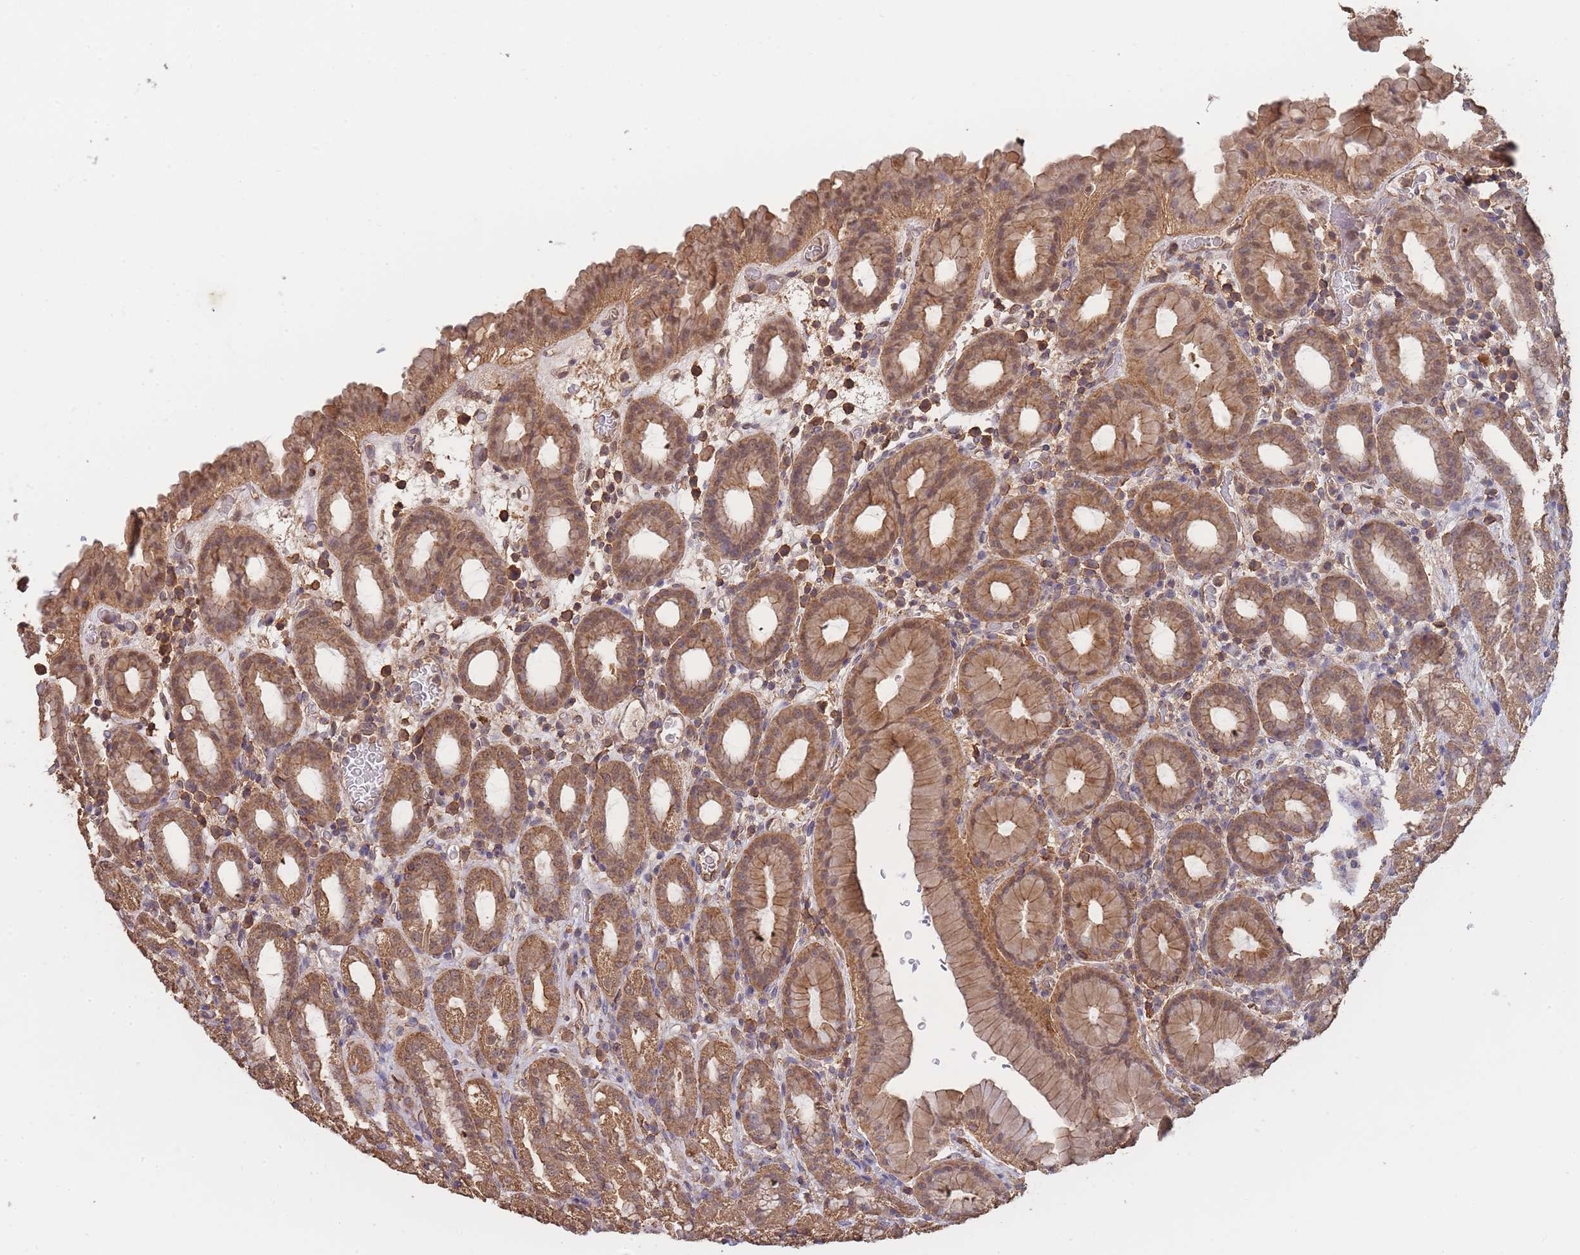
{"staining": {"intensity": "moderate", "quantity": ">75%", "location": "cytoplasmic/membranous,nuclear"}, "tissue": "stomach", "cell_type": "Glandular cells", "image_type": "normal", "snomed": [{"axis": "morphology", "description": "Normal tissue, NOS"}, {"axis": "topography", "description": "Stomach, upper"}, {"axis": "topography", "description": "Stomach, lower"}, {"axis": "topography", "description": "Small intestine"}], "caption": "Immunohistochemical staining of unremarkable human stomach reveals >75% levels of moderate cytoplasmic/membranous,nuclear protein positivity in about >75% of glandular cells.", "gene": "METRN", "patient": {"sex": "male", "age": 68}}